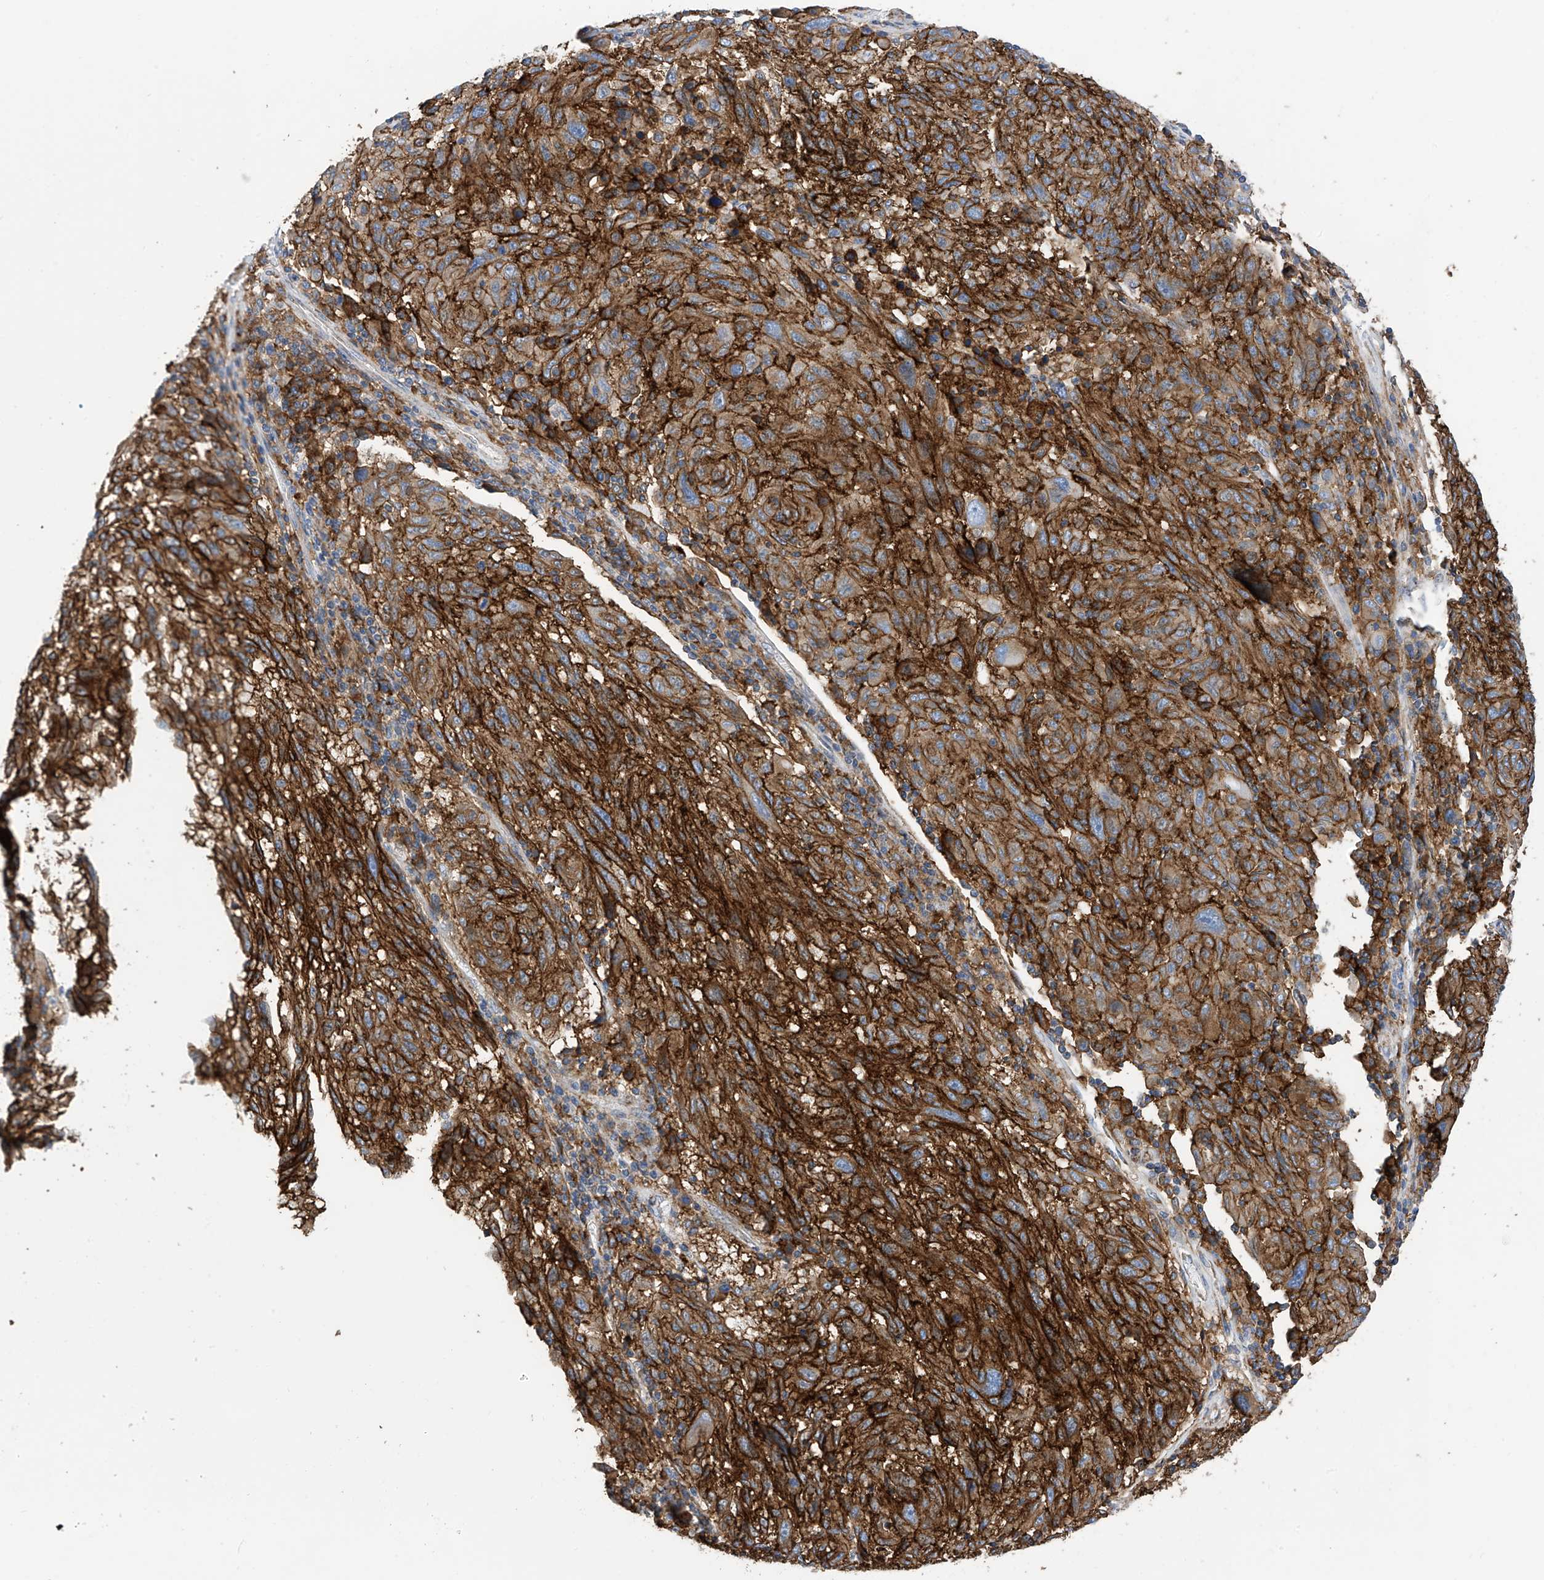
{"staining": {"intensity": "strong", "quantity": ">75%", "location": "cytoplasmic/membranous"}, "tissue": "melanoma", "cell_type": "Tumor cells", "image_type": "cancer", "snomed": [{"axis": "morphology", "description": "Malignant melanoma, NOS"}, {"axis": "topography", "description": "Skin"}], "caption": "A brown stain highlights strong cytoplasmic/membranous staining of a protein in malignant melanoma tumor cells.", "gene": "P2RX7", "patient": {"sex": "male", "age": 53}}